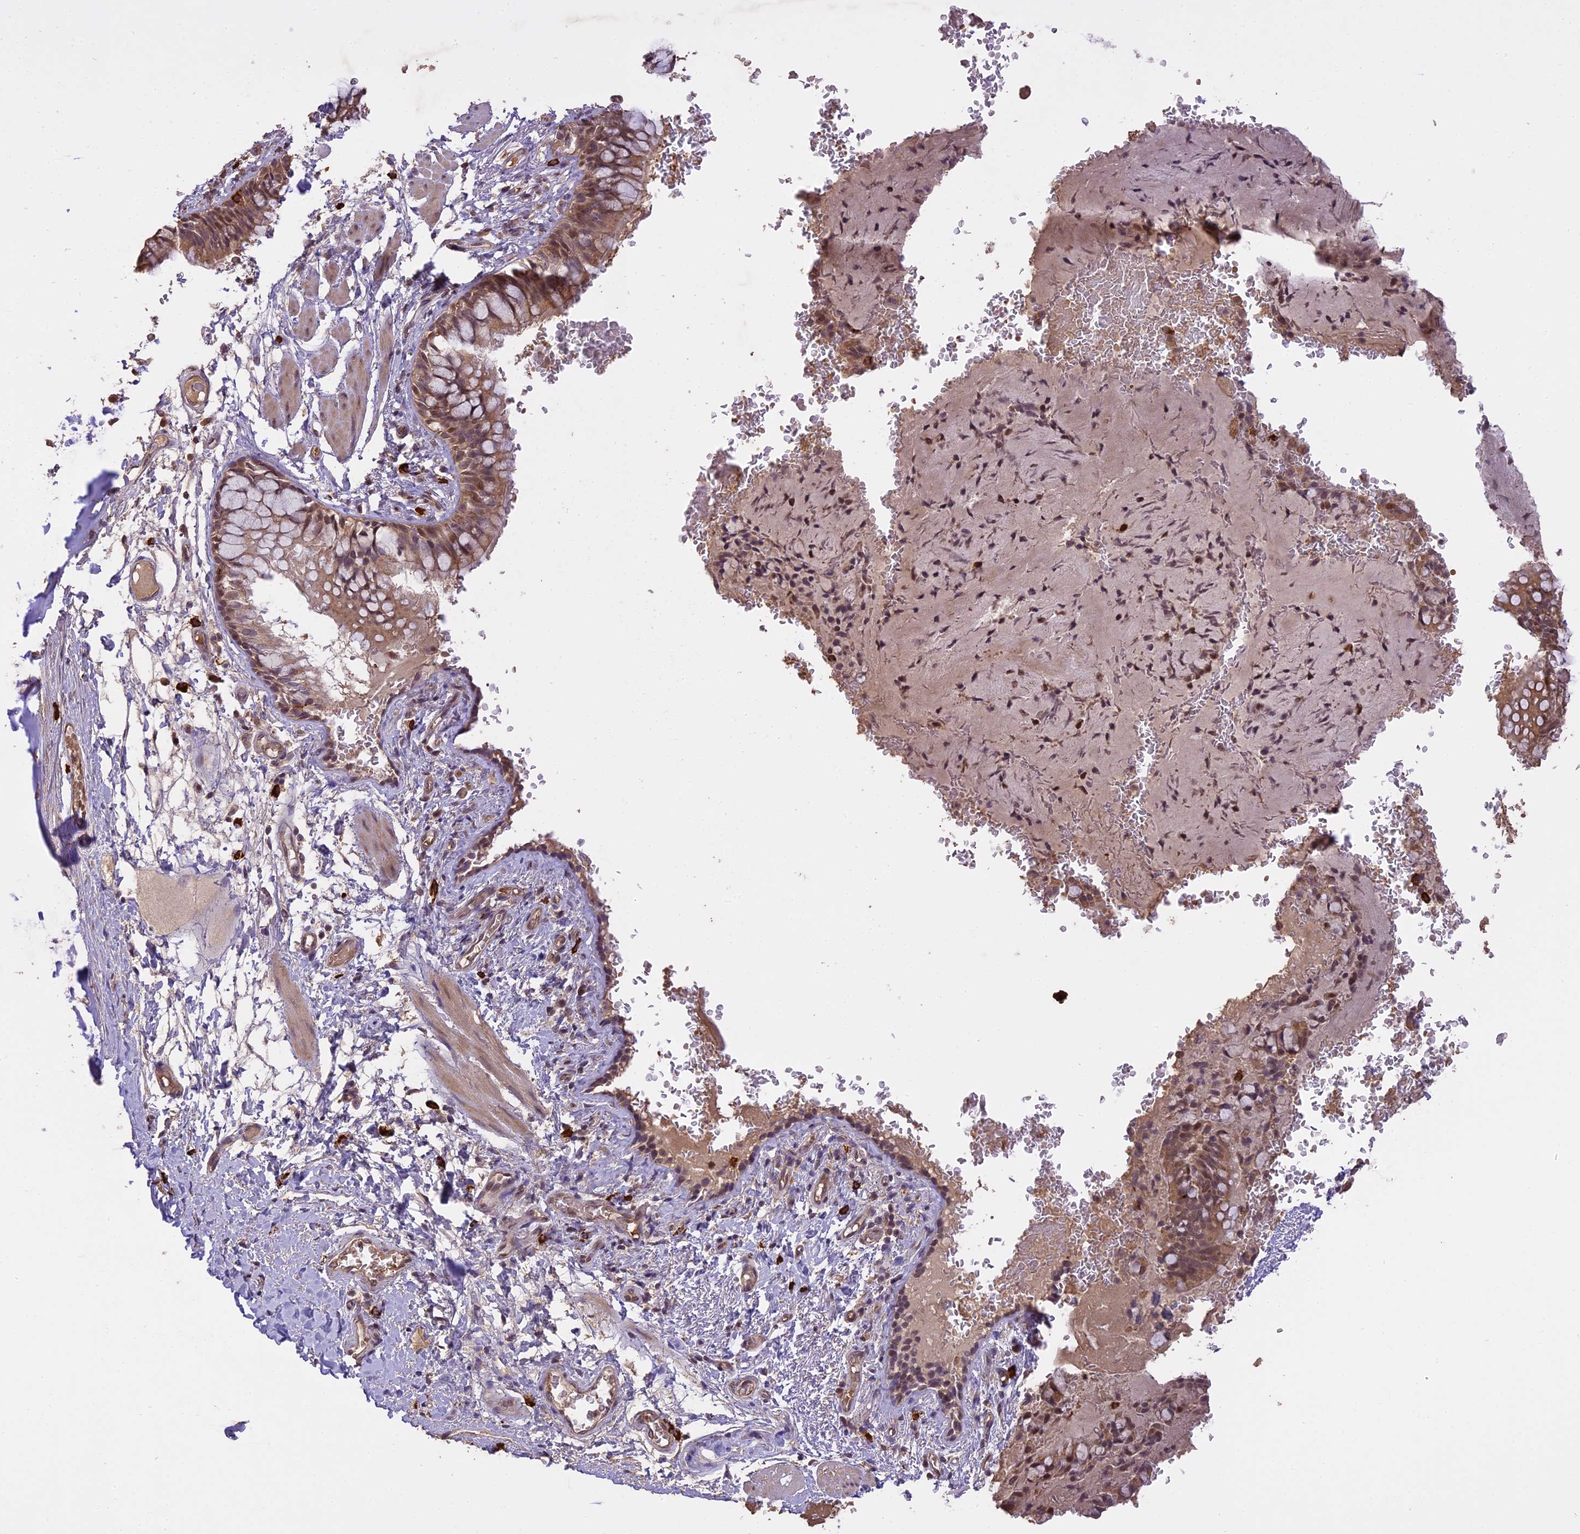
{"staining": {"intensity": "moderate", "quantity": ">75%", "location": "cytoplasmic/membranous,nuclear"}, "tissue": "bronchus", "cell_type": "Respiratory epithelial cells", "image_type": "normal", "snomed": [{"axis": "morphology", "description": "Normal tissue, NOS"}, {"axis": "topography", "description": "Cartilage tissue"}, {"axis": "topography", "description": "Bronchus"}], "caption": "Brown immunohistochemical staining in normal human bronchus reveals moderate cytoplasmic/membranous,nuclear expression in about >75% of respiratory epithelial cells.", "gene": "TIGD7", "patient": {"sex": "female", "age": 36}}